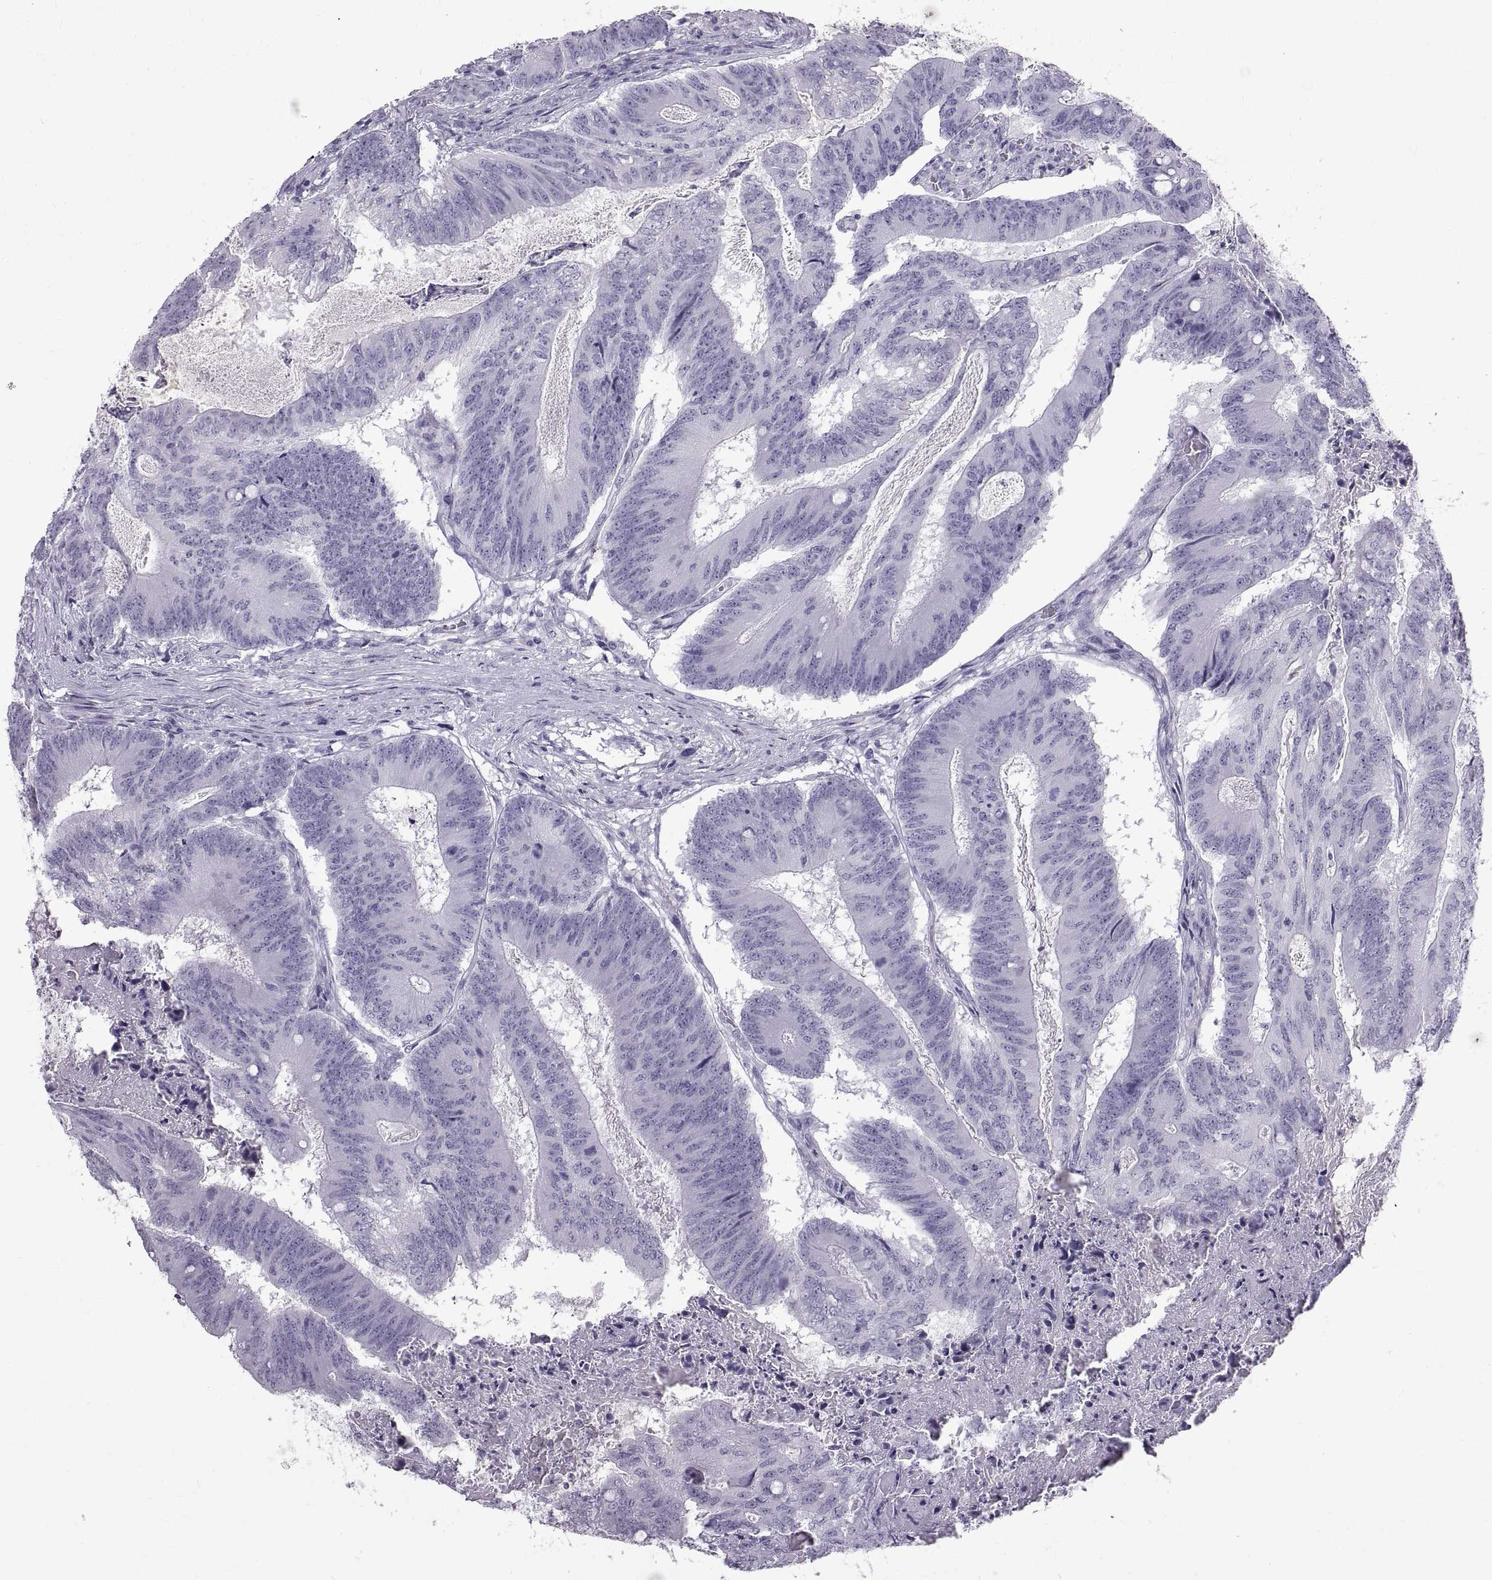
{"staining": {"intensity": "negative", "quantity": "none", "location": "none"}, "tissue": "colorectal cancer", "cell_type": "Tumor cells", "image_type": "cancer", "snomed": [{"axis": "morphology", "description": "Adenocarcinoma, NOS"}, {"axis": "topography", "description": "Colon"}], "caption": "DAB immunohistochemical staining of adenocarcinoma (colorectal) shows no significant staining in tumor cells. The staining was performed using DAB to visualize the protein expression in brown, while the nuclei were stained in blue with hematoxylin (Magnification: 20x).", "gene": "WFDC8", "patient": {"sex": "female", "age": 70}}